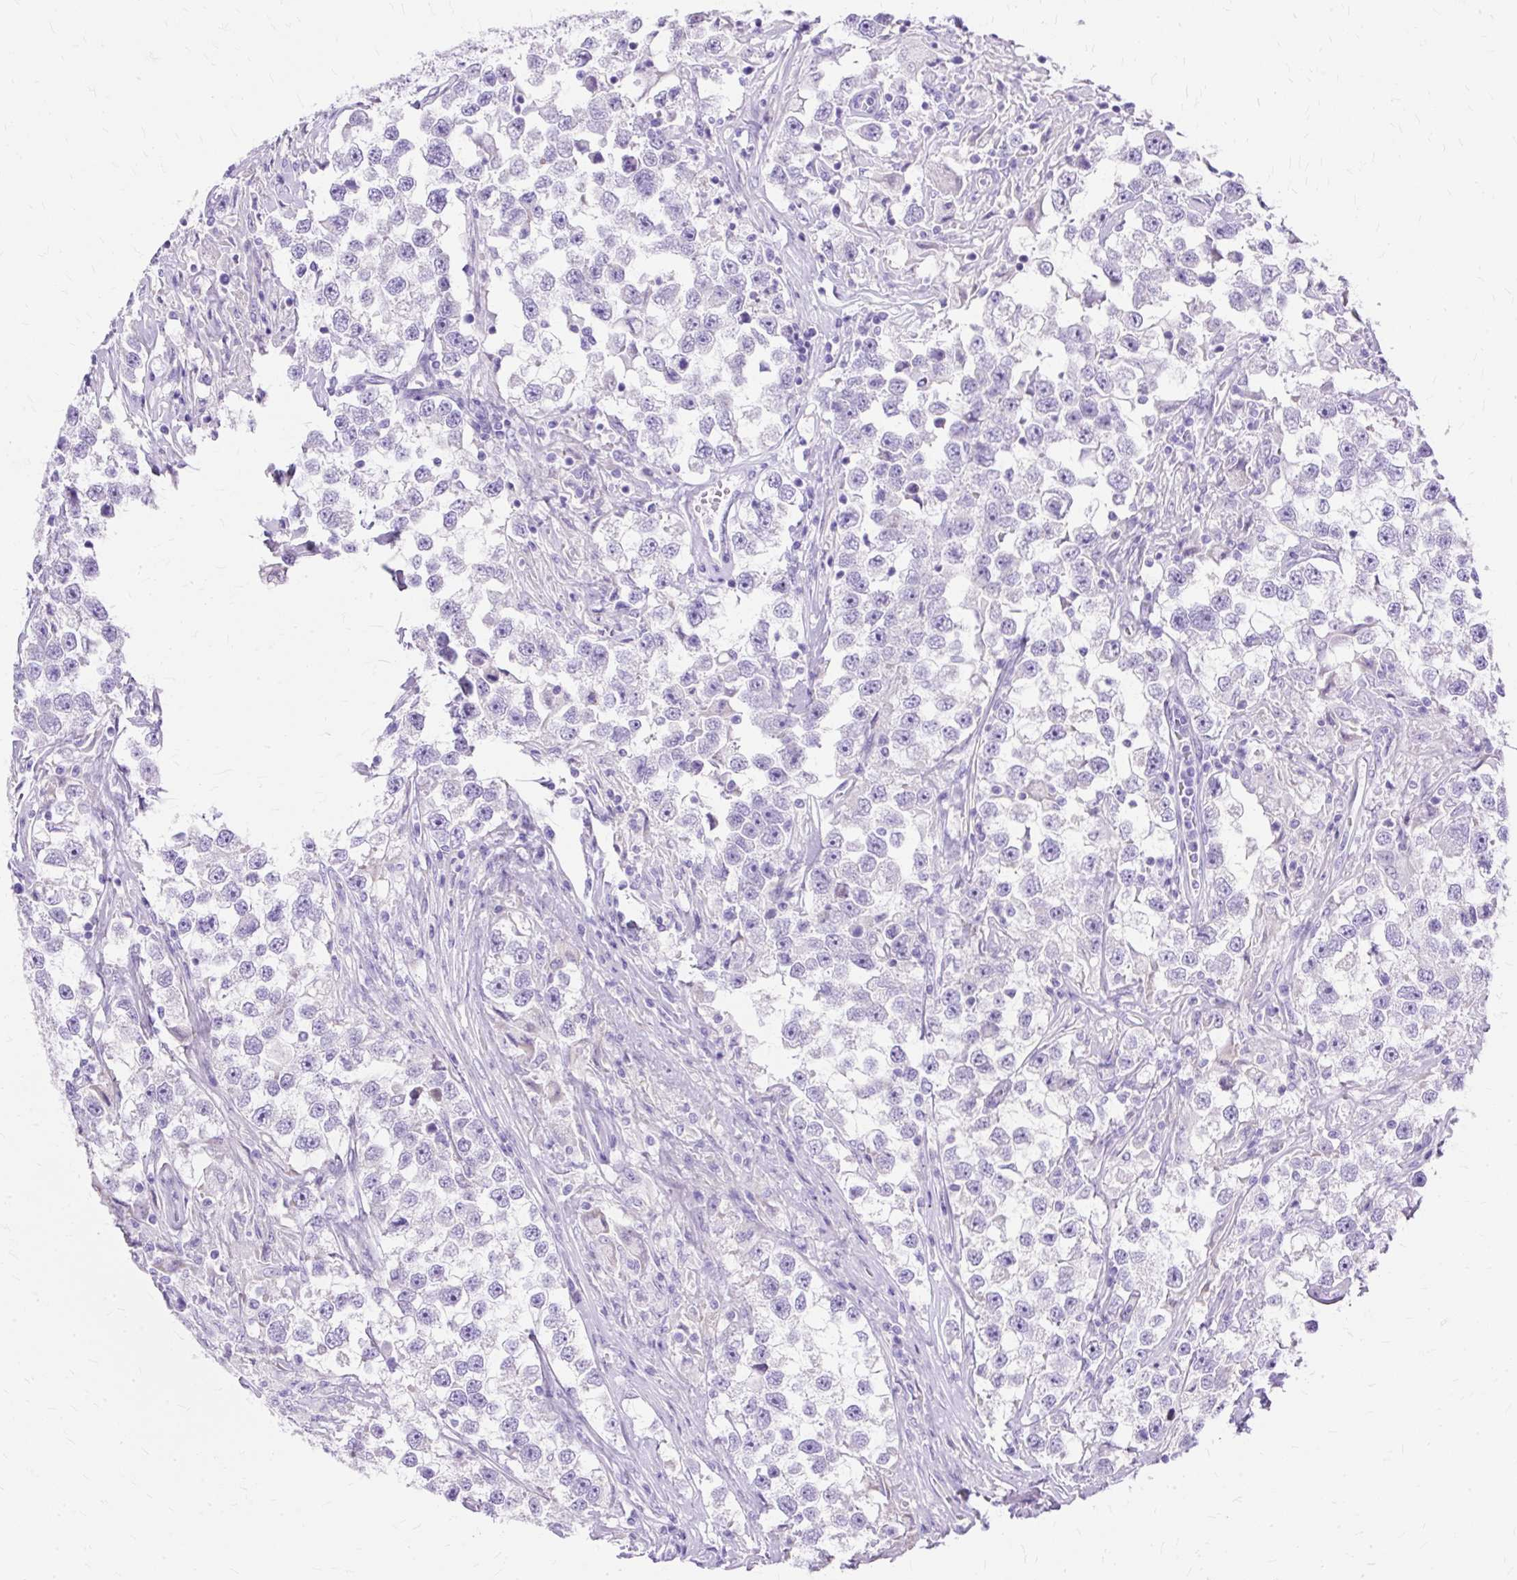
{"staining": {"intensity": "negative", "quantity": "none", "location": "none"}, "tissue": "testis cancer", "cell_type": "Tumor cells", "image_type": "cancer", "snomed": [{"axis": "morphology", "description": "Seminoma, NOS"}, {"axis": "topography", "description": "Testis"}], "caption": "Human testis seminoma stained for a protein using IHC displays no positivity in tumor cells.", "gene": "MYO6", "patient": {"sex": "male", "age": 46}}